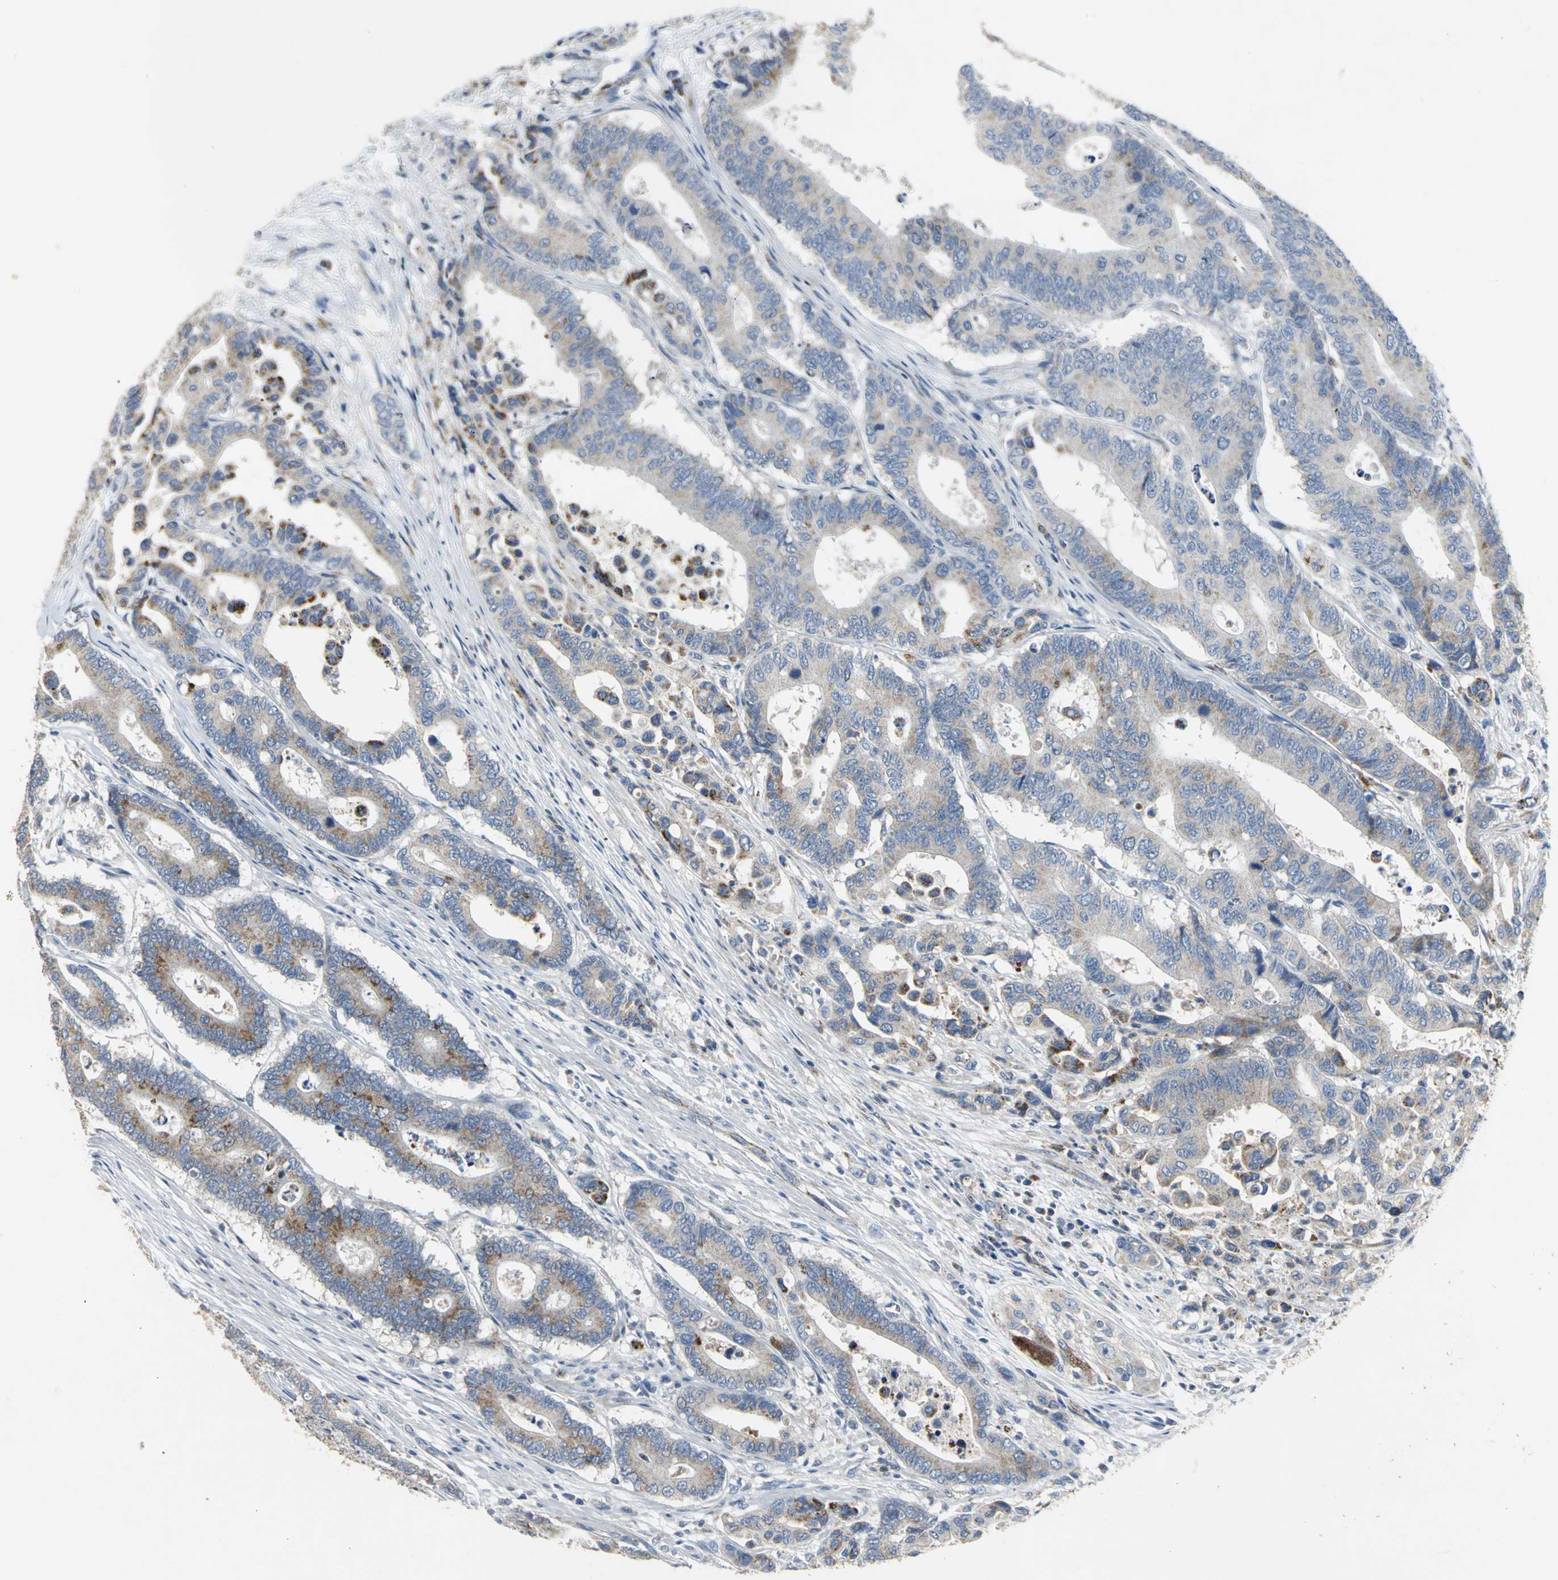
{"staining": {"intensity": "weak", "quantity": ">75%", "location": "cytoplasmic/membranous"}, "tissue": "colorectal cancer", "cell_type": "Tumor cells", "image_type": "cancer", "snomed": [{"axis": "morphology", "description": "Normal tissue, NOS"}, {"axis": "morphology", "description": "Adenocarcinoma, NOS"}, {"axis": "topography", "description": "Colon"}], "caption": "Immunohistochemistry (IHC) micrograph of neoplastic tissue: human colorectal cancer (adenocarcinoma) stained using immunohistochemistry displays low levels of weak protein expression localized specifically in the cytoplasmic/membranous of tumor cells, appearing as a cytoplasmic/membranous brown color.", "gene": "SPPL2B", "patient": {"sex": "male", "age": 82}}